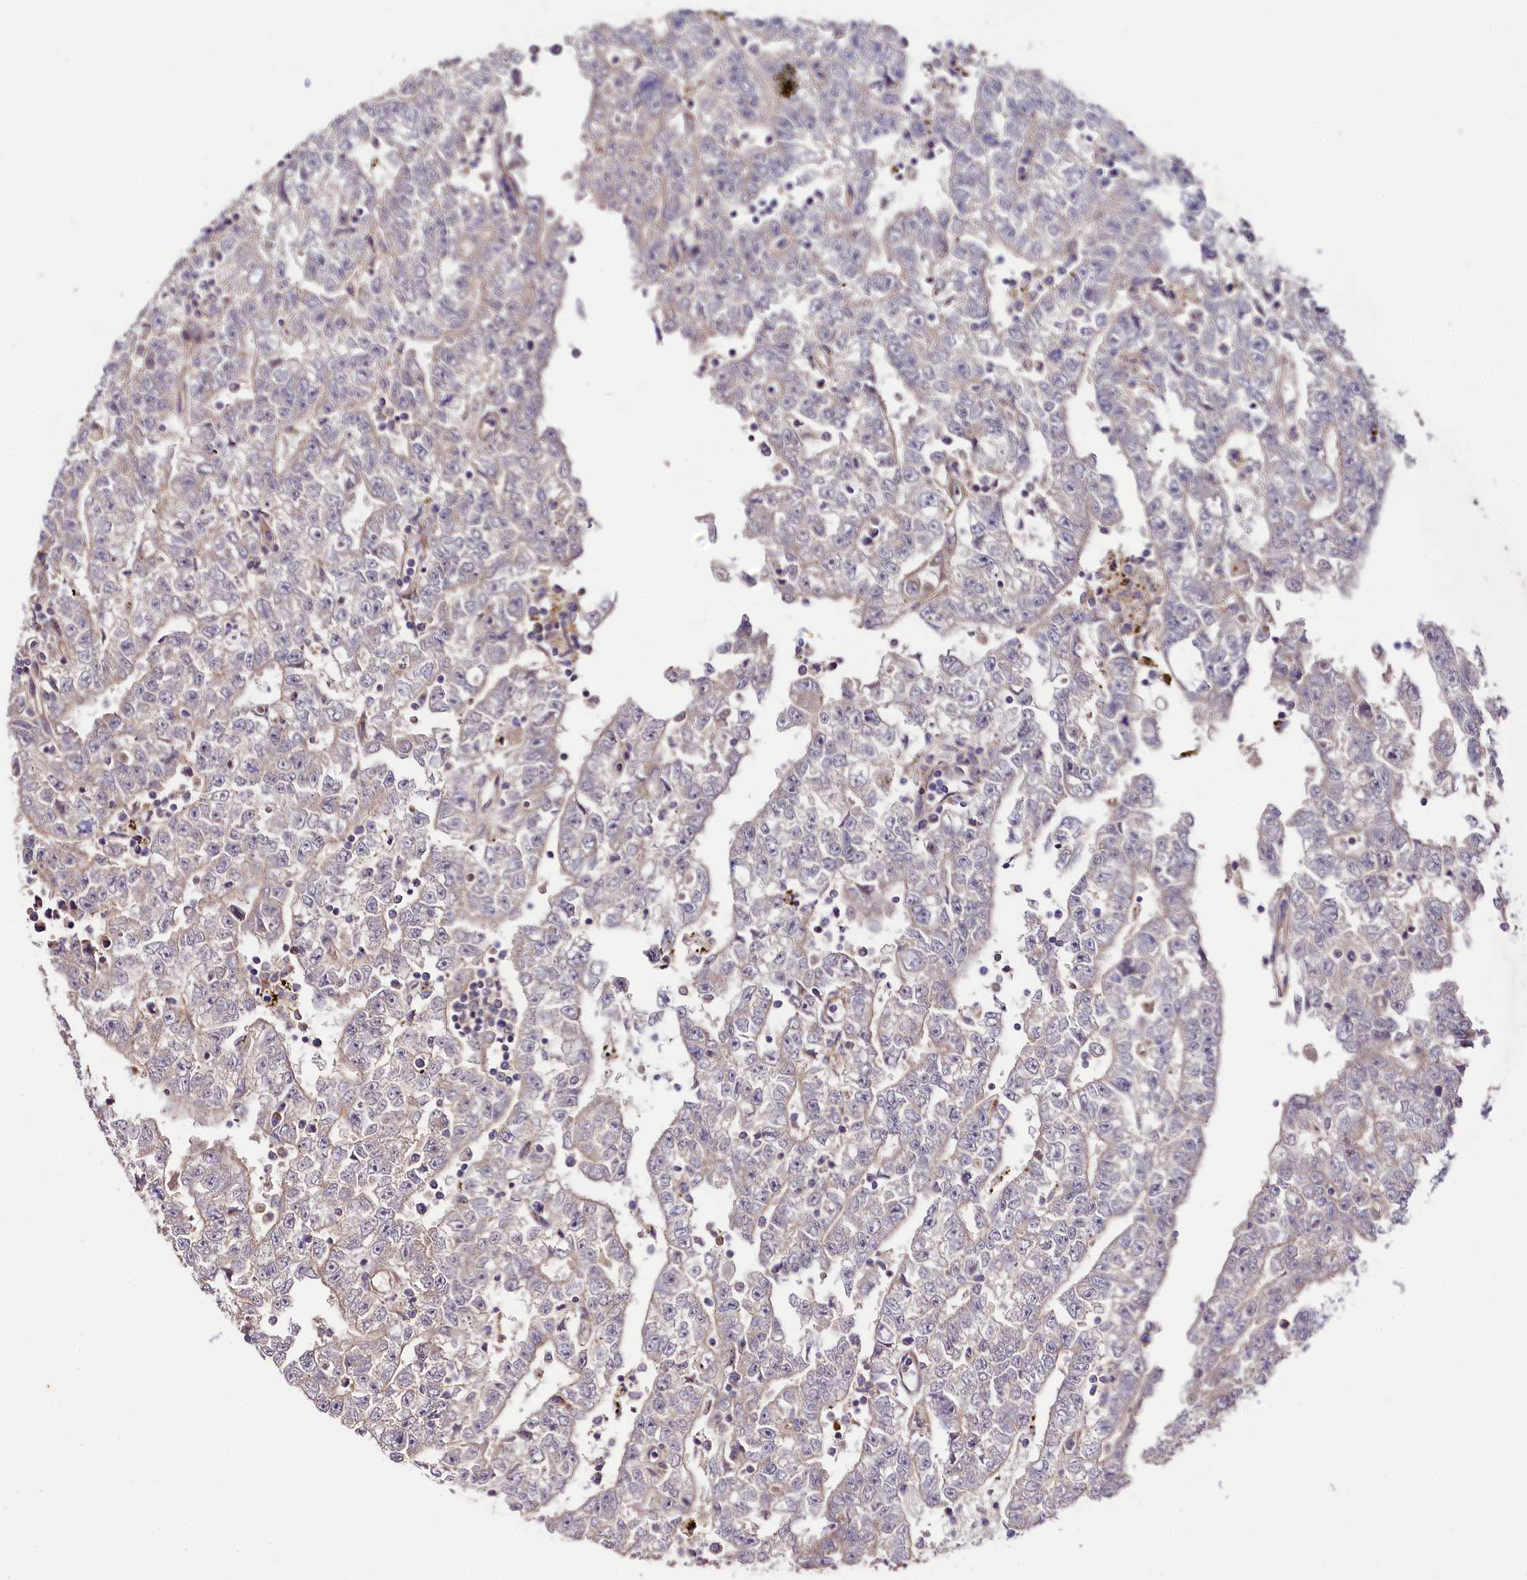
{"staining": {"intensity": "negative", "quantity": "none", "location": "none"}, "tissue": "testis cancer", "cell_type": "Tumor cells", "image_type": "cancer", "snomed": [{"axis": "morphology", "description": "Carcinoma, Embryonal, NOS"}, {"axis": "topography", "description": "Testis"}], "caption": "Protein analysis of embryonal carcinoma (testis) shows no significant expression in tumor cells.", "gene": "SPATS2", "patient": {"sex": "male", "age": 25}}